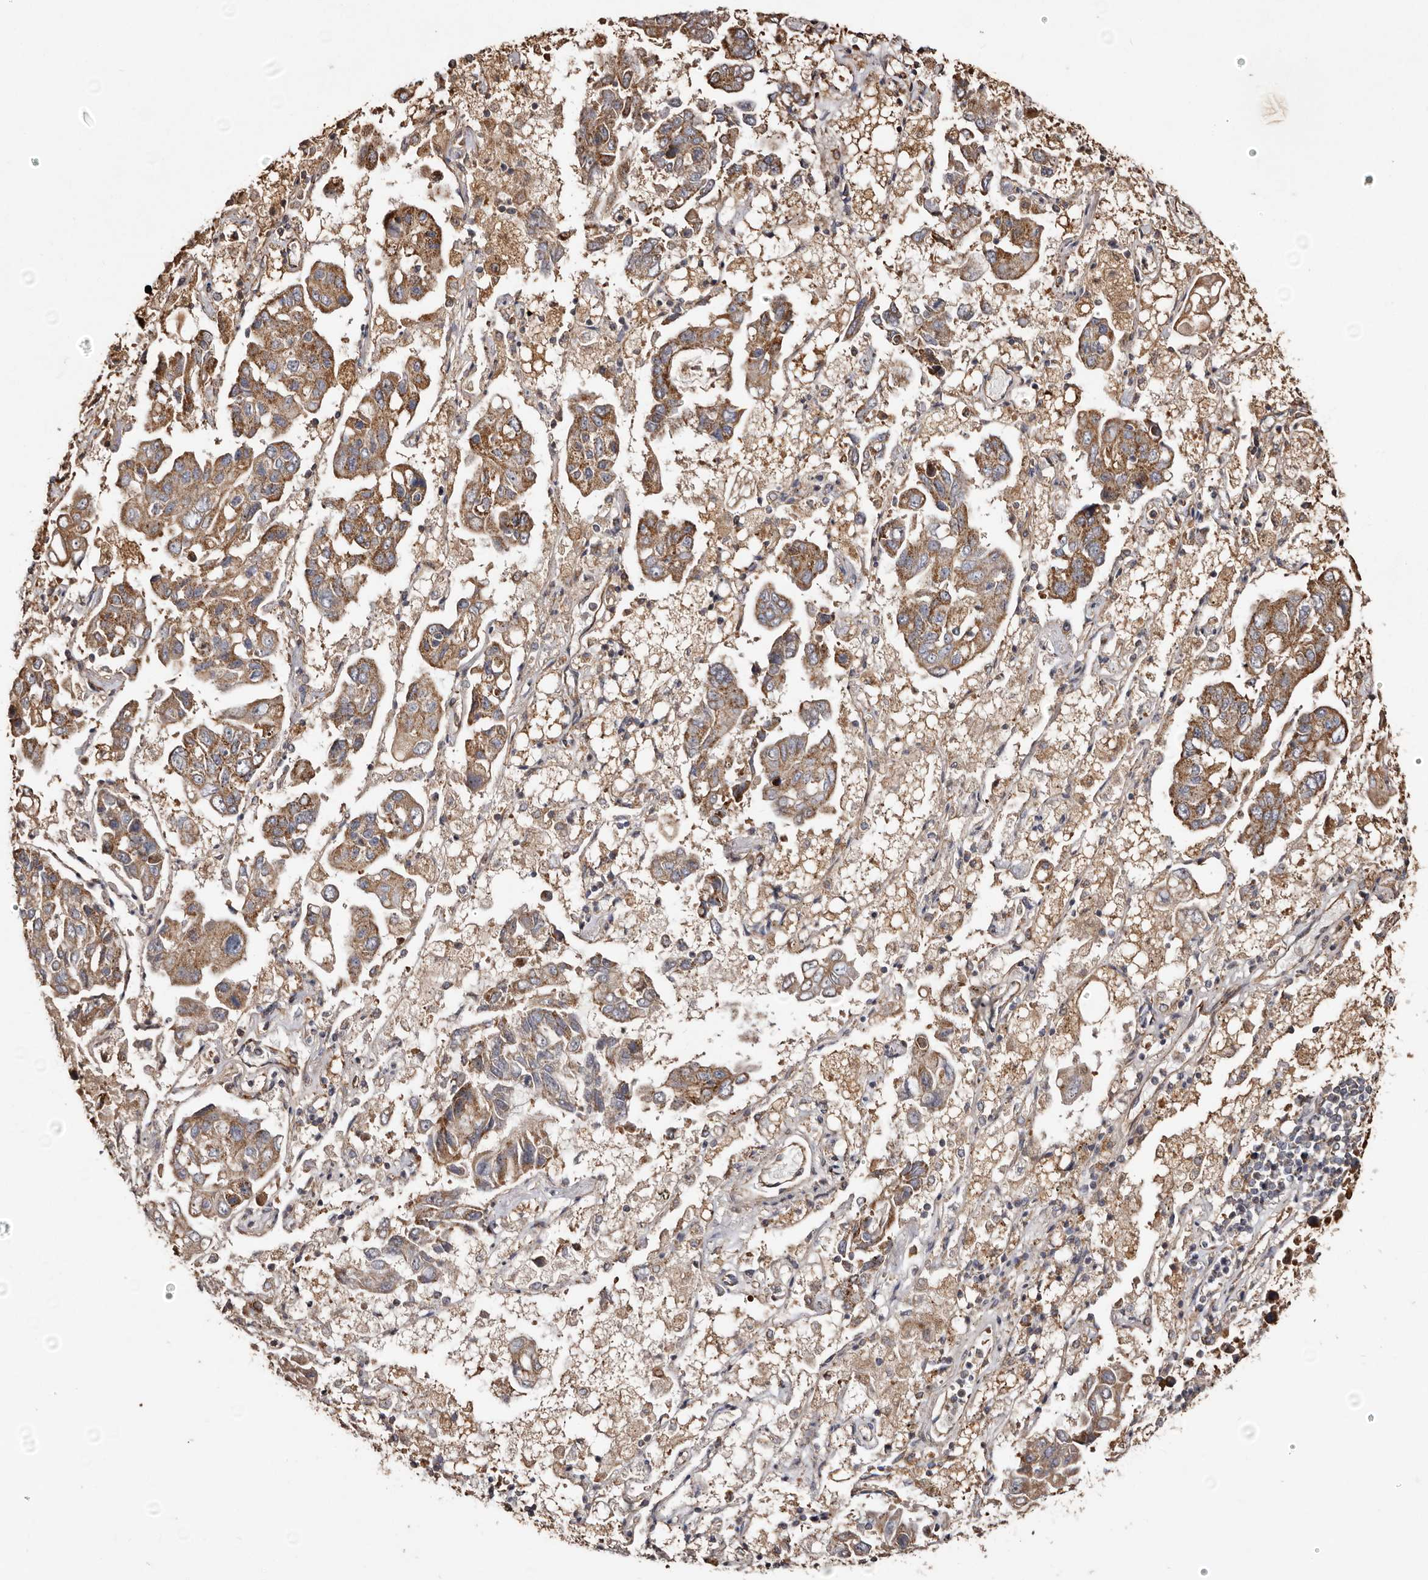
{"staining": {"intensity": "moderate", "quantity": ">75%", "location": "cytoplasmic/membranous"}, "tissue": "lung cancer", "cell_type": "Tumor cells", "image_type": "cancer", "snomed": [{"axis": "morphology", "description": "Adenocarcinoma, NOS"}, {"axis": "topography", "description": "Lung"}], "caption": "Lung adenocarcinoma was stained to show a protein in brown. There is medium levels of moderate cytoplasmic/membranous expression in about >75% of tumor cells.", "gene": "MACC1", "patient": {"sex": "male", "age": 64}}